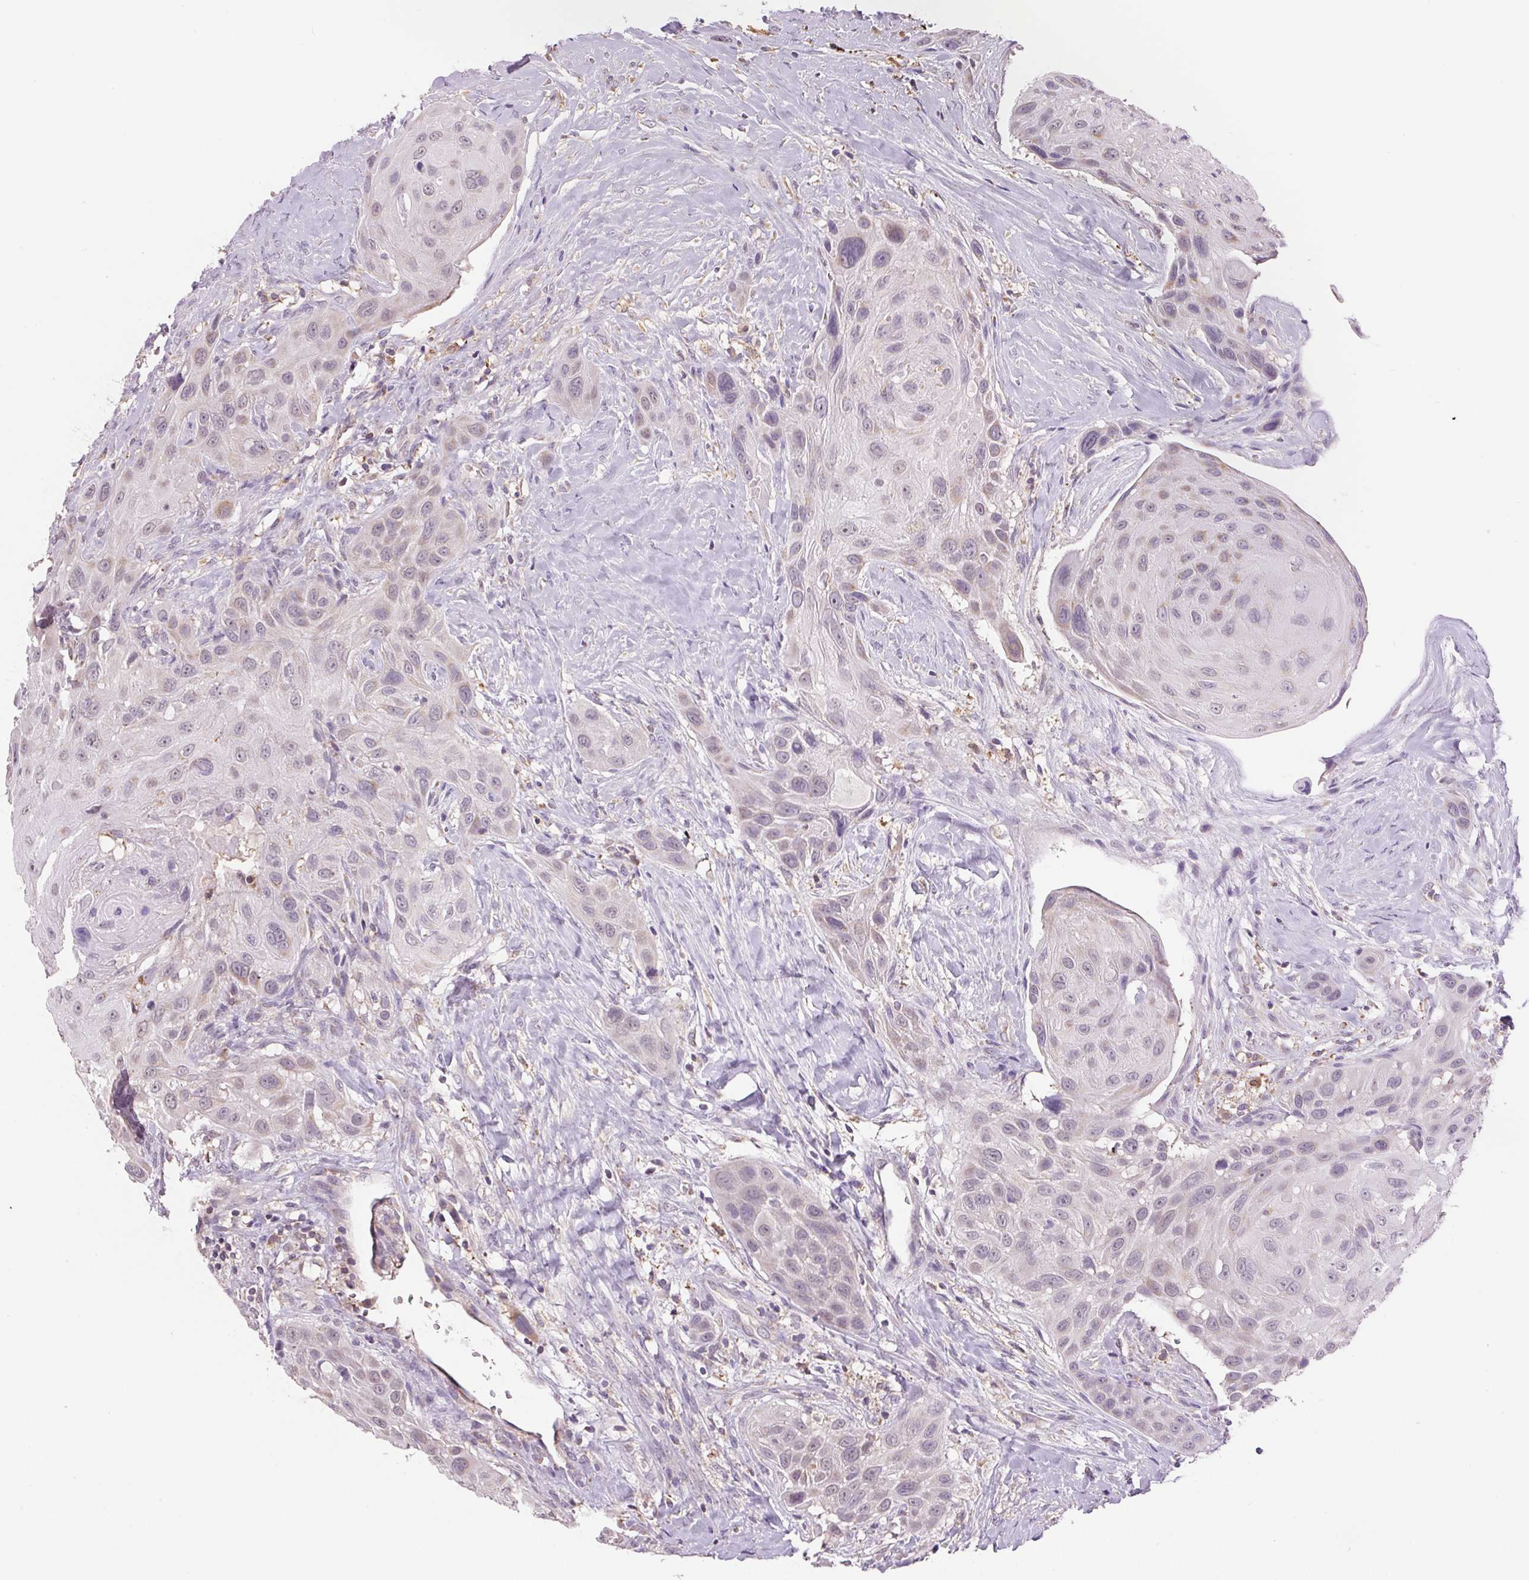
{"staining": {"intensity": "weak", "quantity": "<25%", "location": "cytoplasmic/membranous"}, "tissue": "head and neck cancer", "cell_type": "Tumor cells", "image_type": "cancer", "snomed": [{"axis": "morphology", "description": "Squamous cell carcinoma, NOS"}, {"axis": "topography", "description": "Head-Neck"}], "caption": "The immunohistochemistry photomicrograph has no significant staining in tumor cells of squamous cell carcinoma (head and neck) tissue.", "gene": "SGF29", "patient": {"sex": "male", "age": 81}}